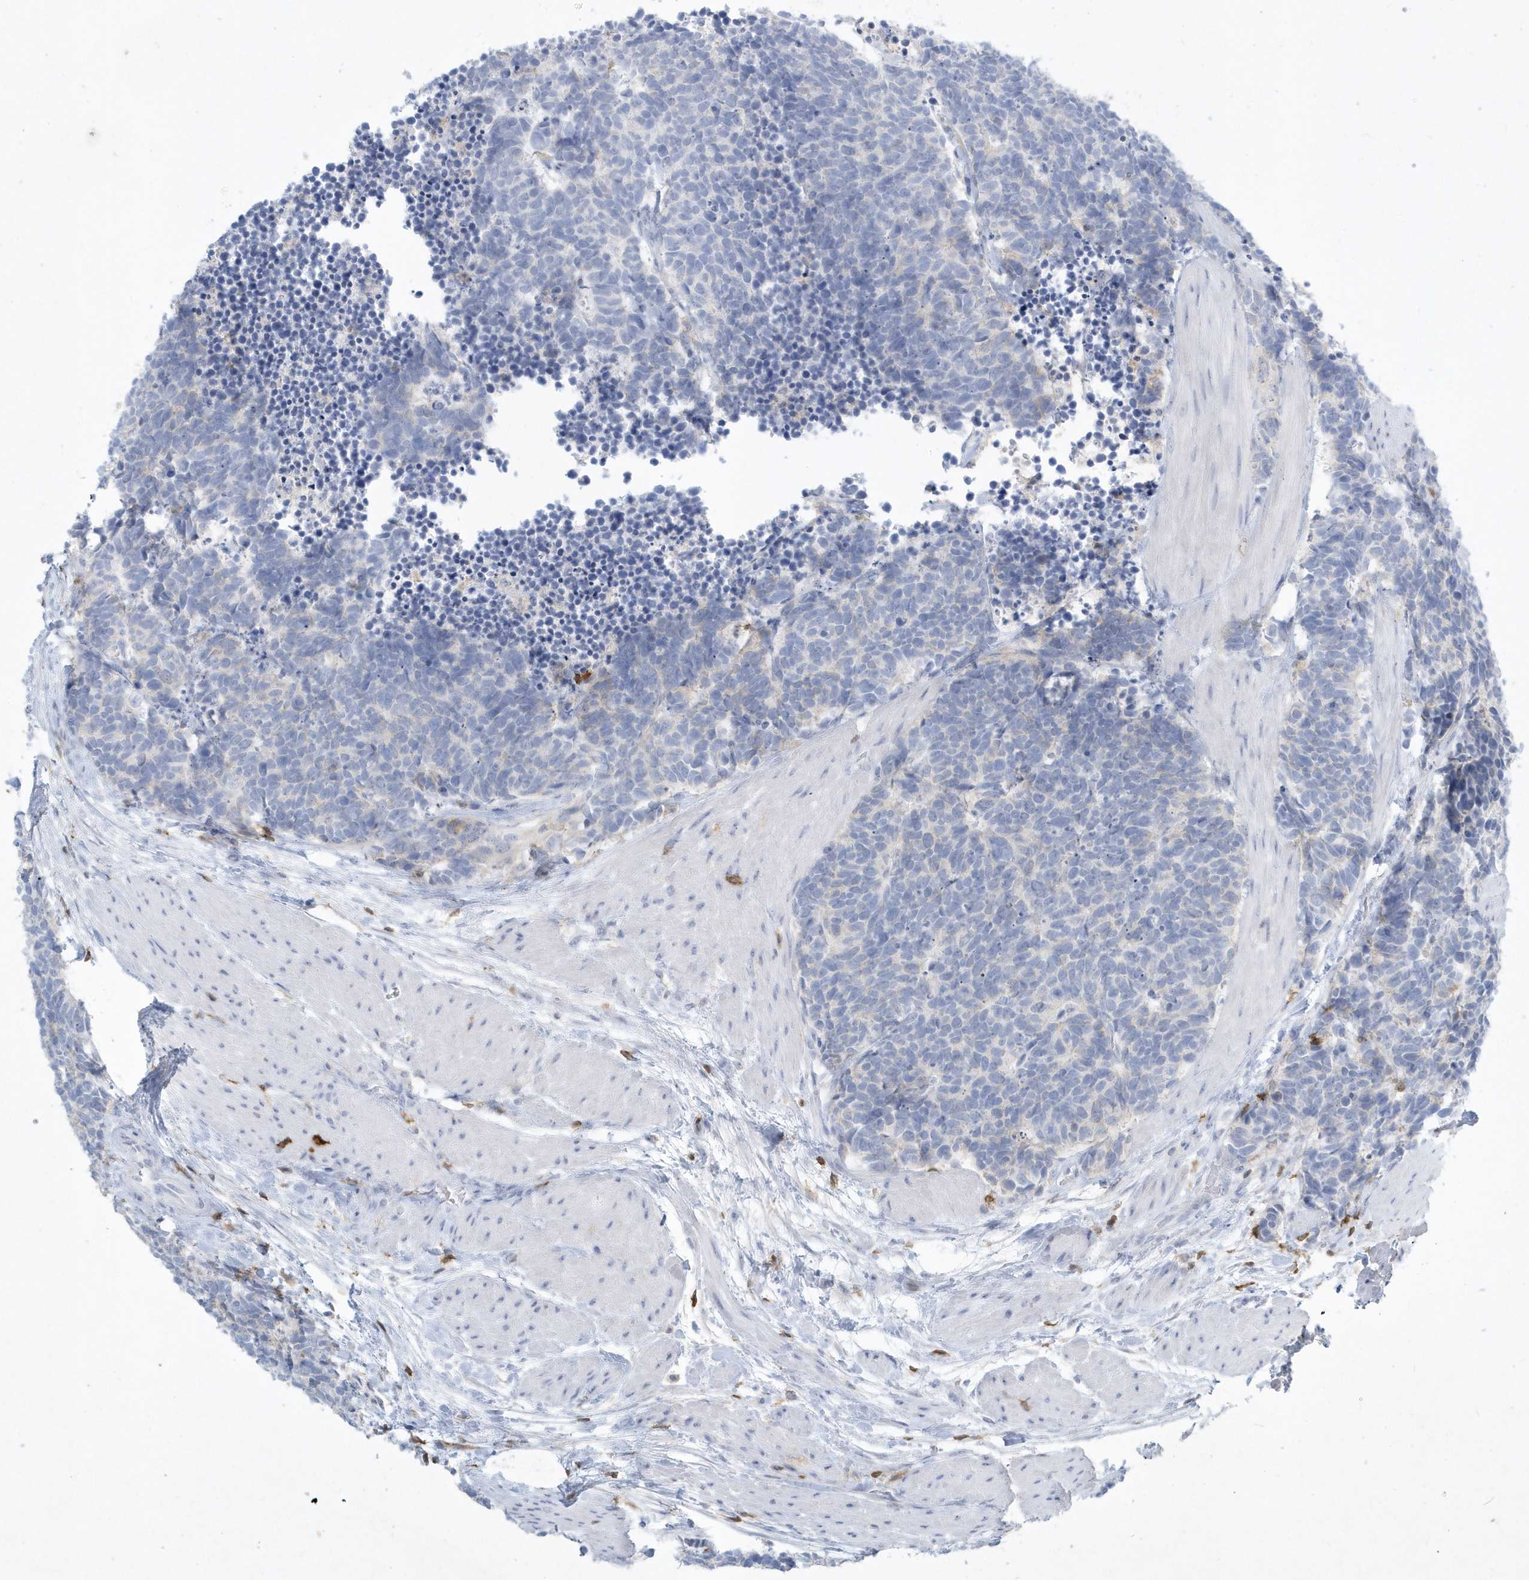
{"staining": {"intensity": "negative", "quantity": "none", "location": "none"}, "tissue": "carcinoid", "cell_type": "Tumor cells", "image_type": "cancer", "snomed": [{"axis": "morphology", "description": "Carcinoma, NOS"}, {"axis": "morphology", "description": "Carcinoid, malignant, NOS"}, {"axis": "topography", "description": "Urinary bladder"}], "caption": "Immunohistochemical staining of carcinoma displays no significant staining in tumor cells.", "gene": "PSD4", "patient": {"sex": "male", "age": 57}}